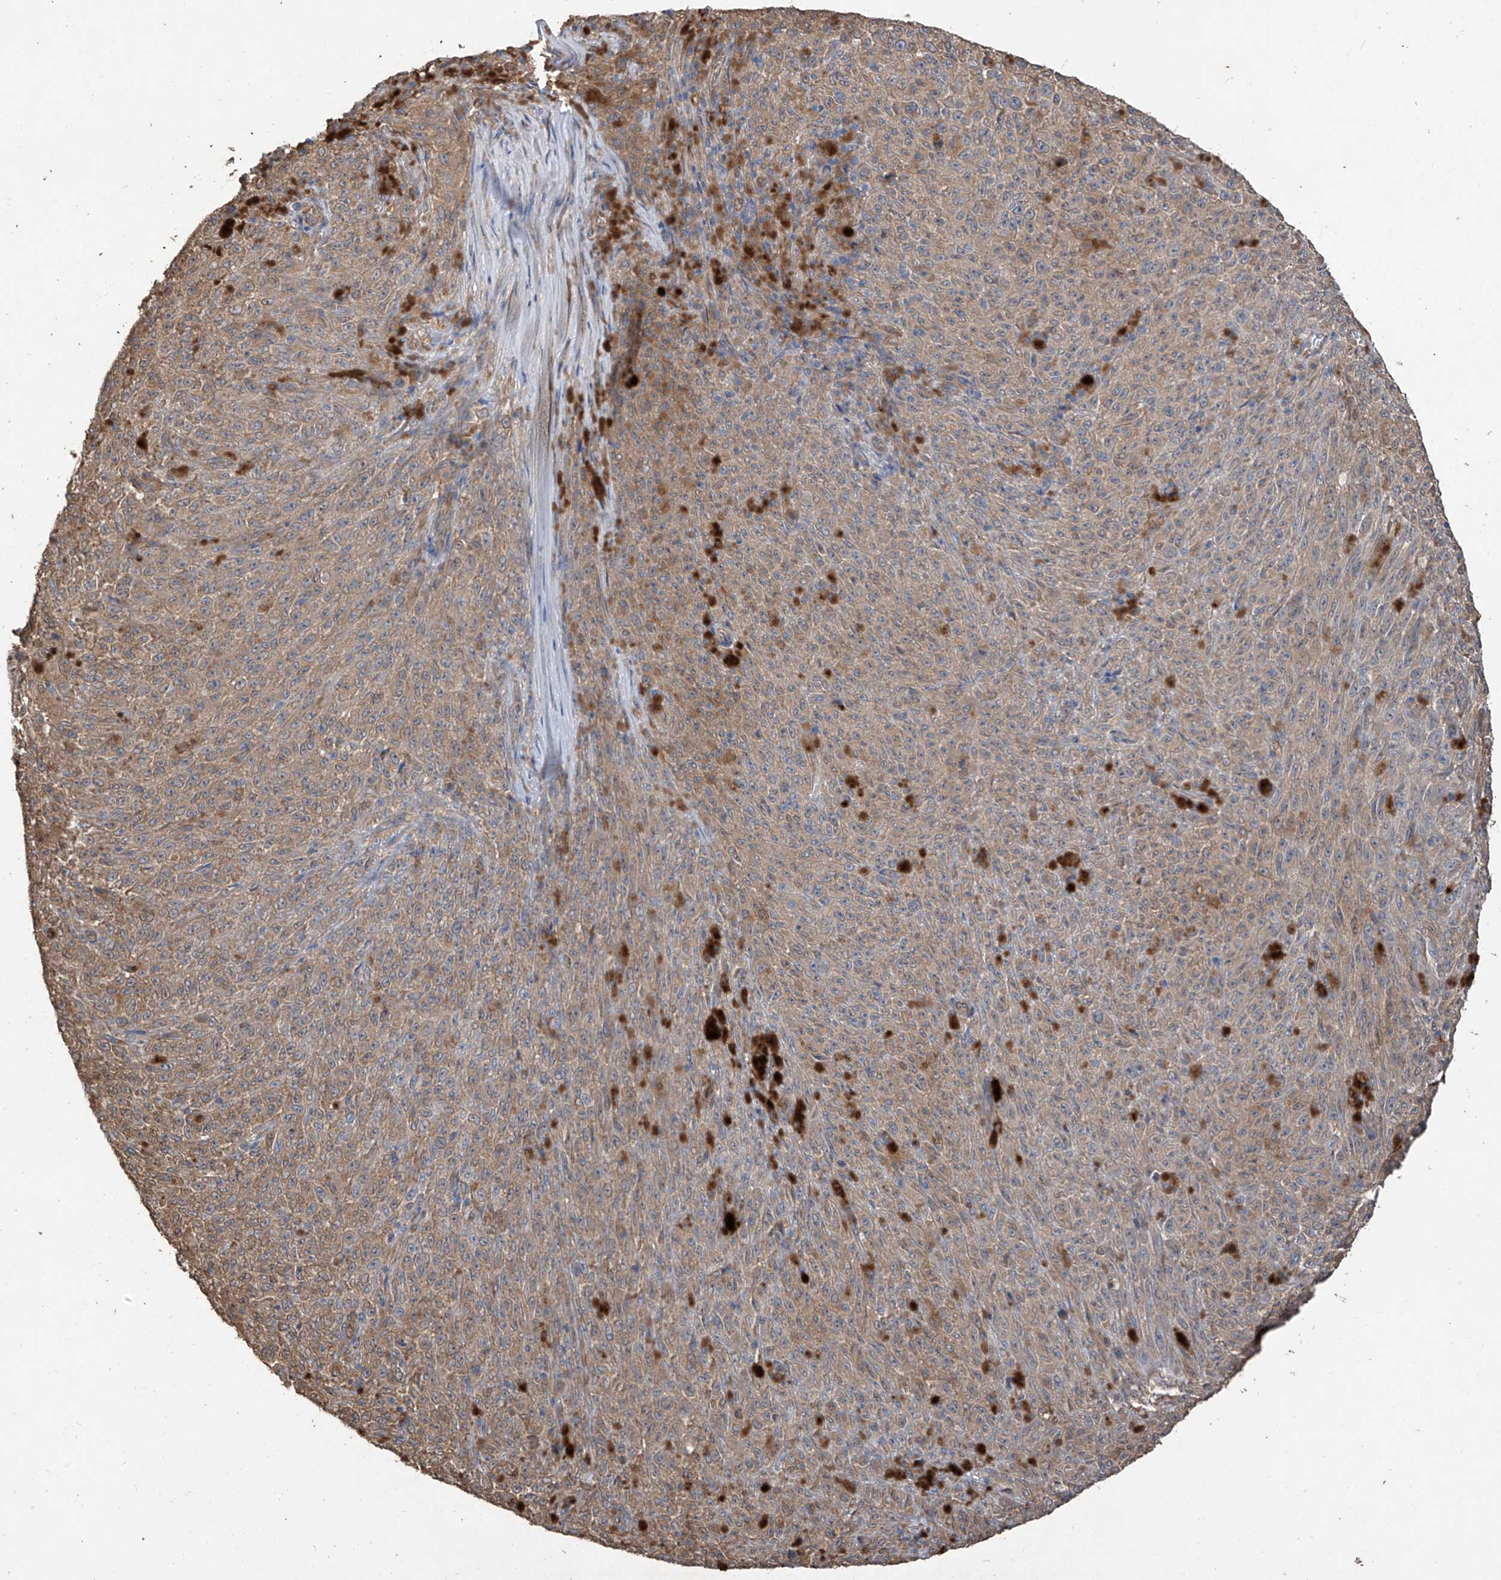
{"staining": {"intensity": "moderate", "quantity": ">75%", "location": "cytoplasmic/membranous"}, "tissue": "melanoma", "cell_type": "Tumor cells", "image_type": "cancer", "snomed": [{"axis": "morphology", "description": "Malignant melanoma, NOS"}, {"axis": "topography", "description": "Skin"}], "caption": "This micrograph exhibits malignant melanoma stained with immunohistochemistry to label a protein in brown. The cytoplasmic/membranous of tumor cells show moderate positivity for the protein. Nuclei are counter-stained blue.", "gene": "AGBL5", "patient": {"sex": "female", "age": 82}}